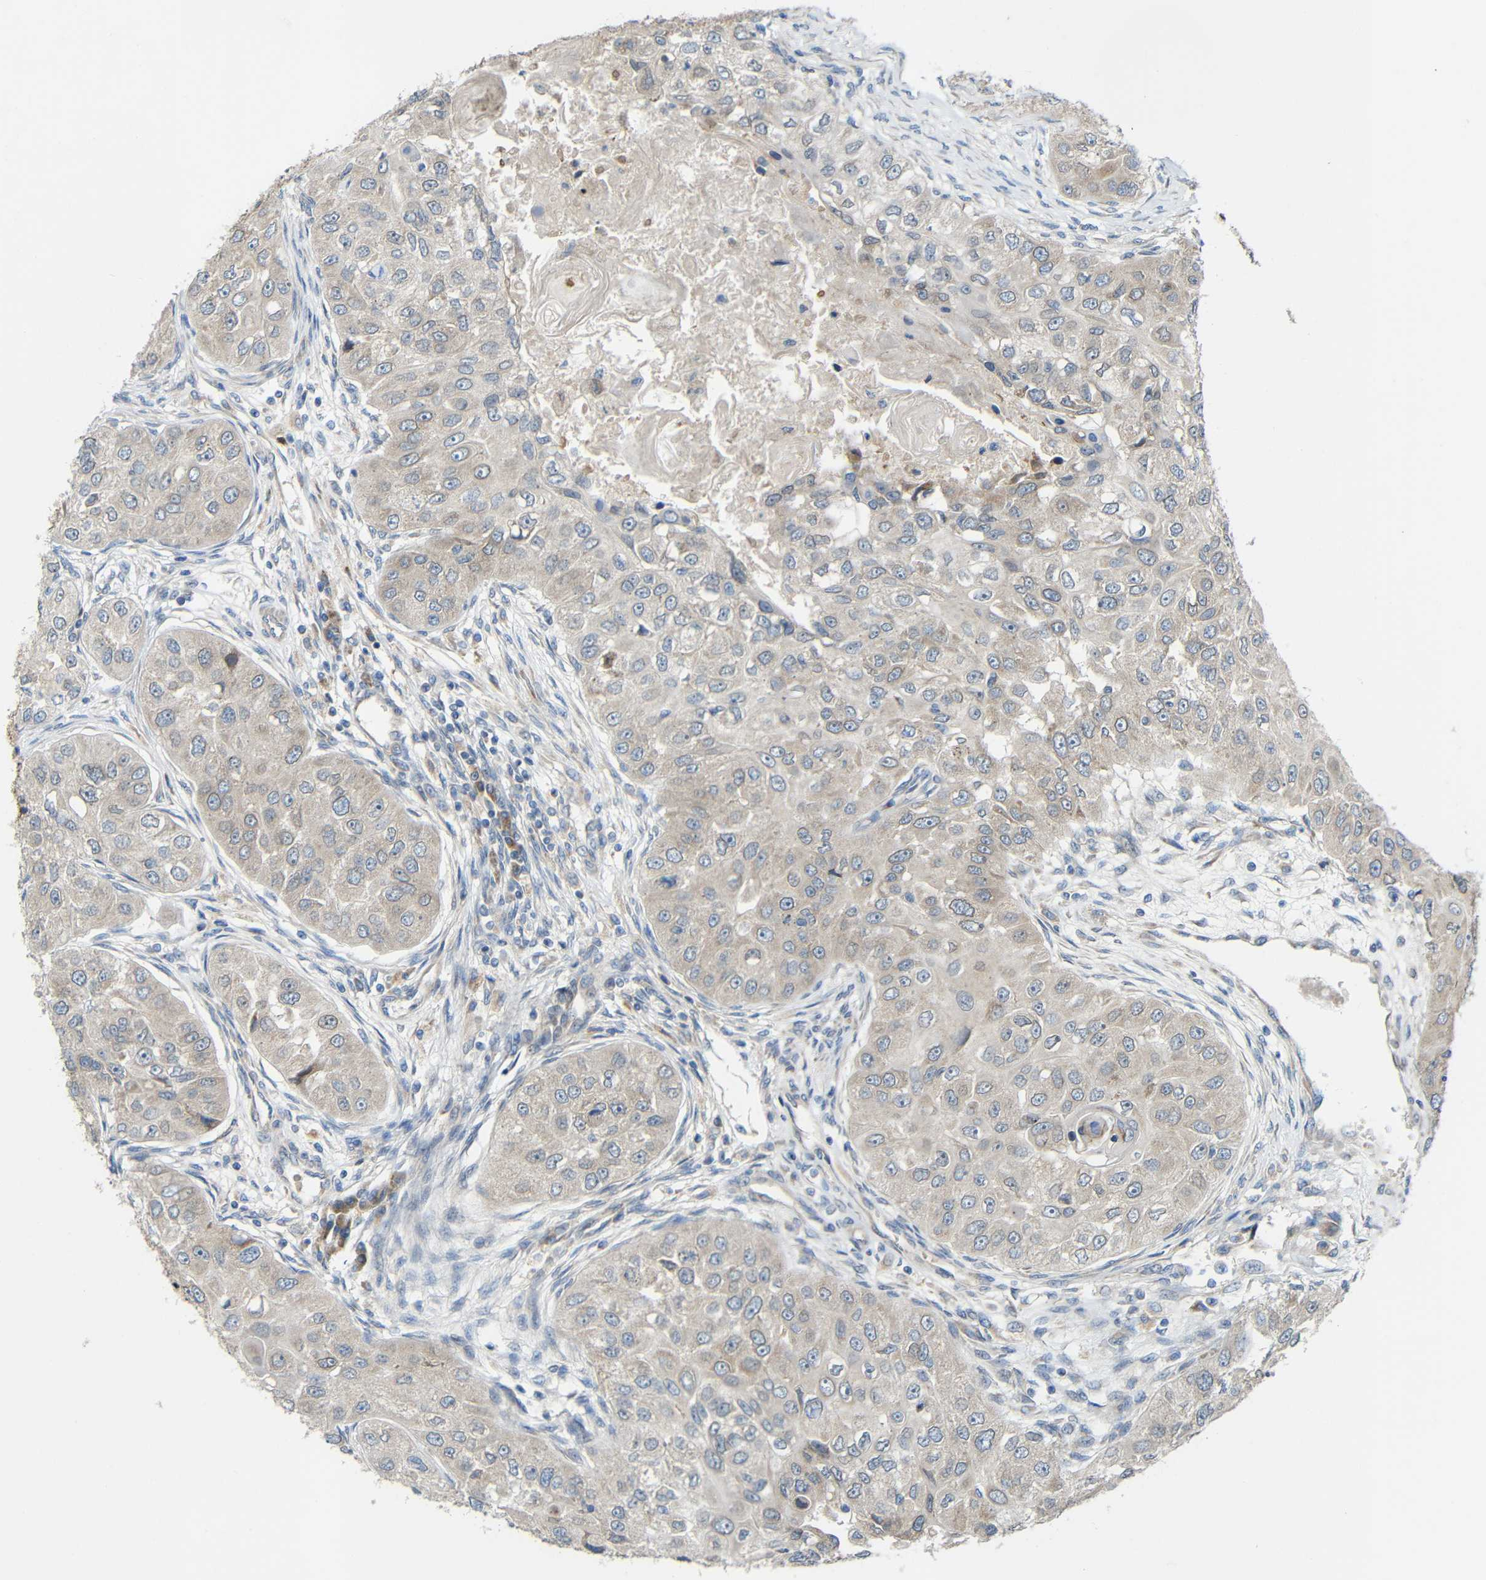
{"staining": {"intensity": "weak", "quantity": ">75%", "location": "cytoplasmic/membranous"}, "tissue": "head and neck cancer", "cell_type": "Tumor cells", "image_type": "cancer", "snomed": [{"axis": "morphology", "description": "Normal tissue, NOS"}, {"axis": "morphology", "description": "Squamous cell carcinoma, NOS"}, {"axis": "topography", "description": "Skeletal muscle"}, {"axis": "topography", "description": "Head-Neck"}], "caption": "Brown immunohistochemical staining in head and neck squamous cell carcinoma reveals weak cytoplasmic/membranous expression in about >75% of tumor cells.", "gene": "TMEM25", "patient": {"sex": "male", "age": 51}}